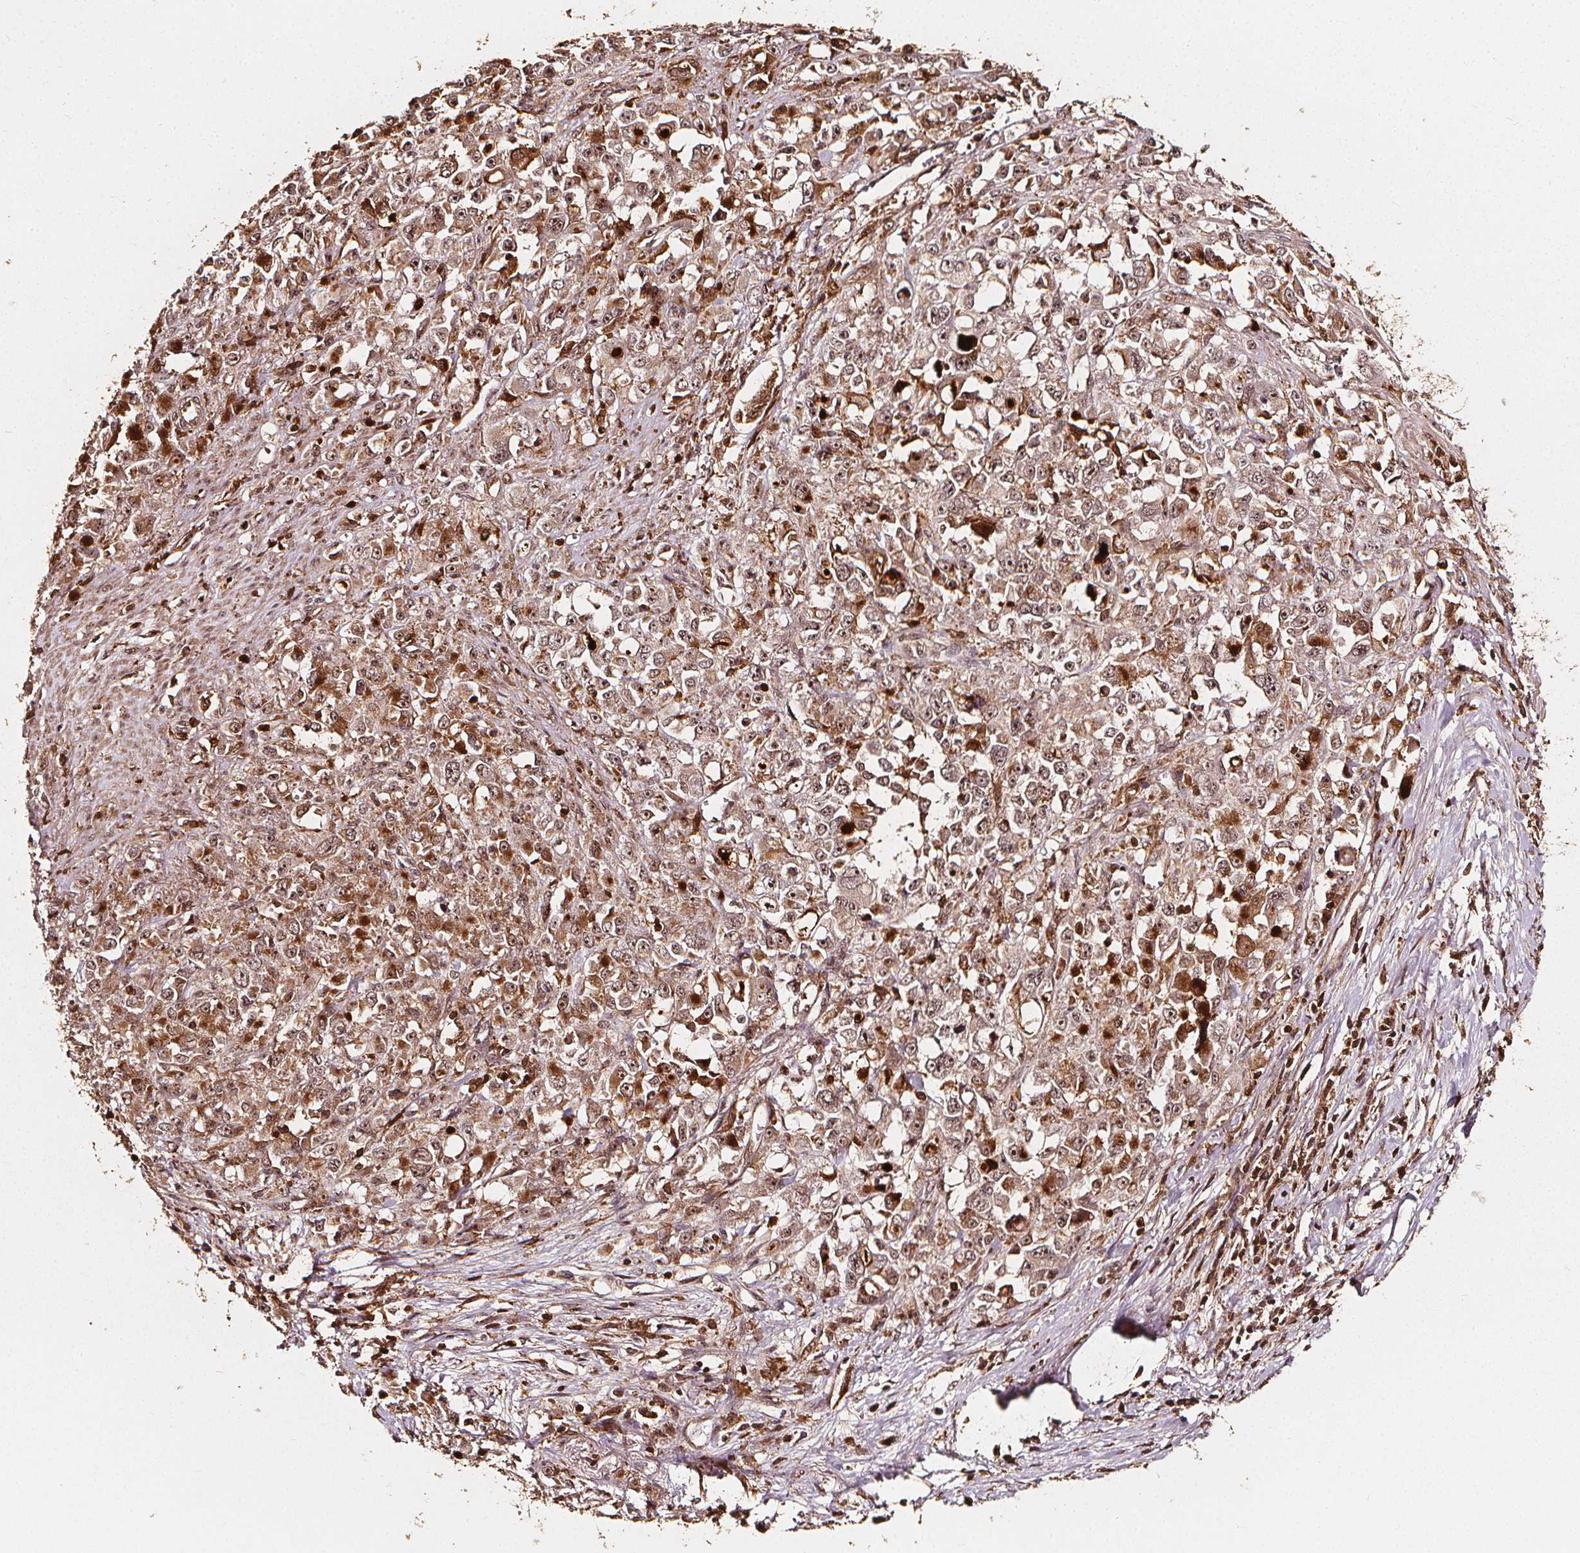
{"staining": {"intensity": "moderate", "quantity": ">75%", "location": "nuclear"}, "tissue": "stomach cancer", "cell_type": "Tumor cells", "image_type": "cancer", "snomed": [{"axis": "morphology", "description": "Adenocarcinoma, NOS"}, {"axis": "topography", "description": "Stomach"}], "caption": "Protein expression analysis of human stomach cancer reveals moderate nuclear positivity in about >75% of tumor cells. The protein is shown in brown color, while the nuclei are stained blue.", "gene": "EXOSC9", "patient": {"sex": "female", "age": 76}}